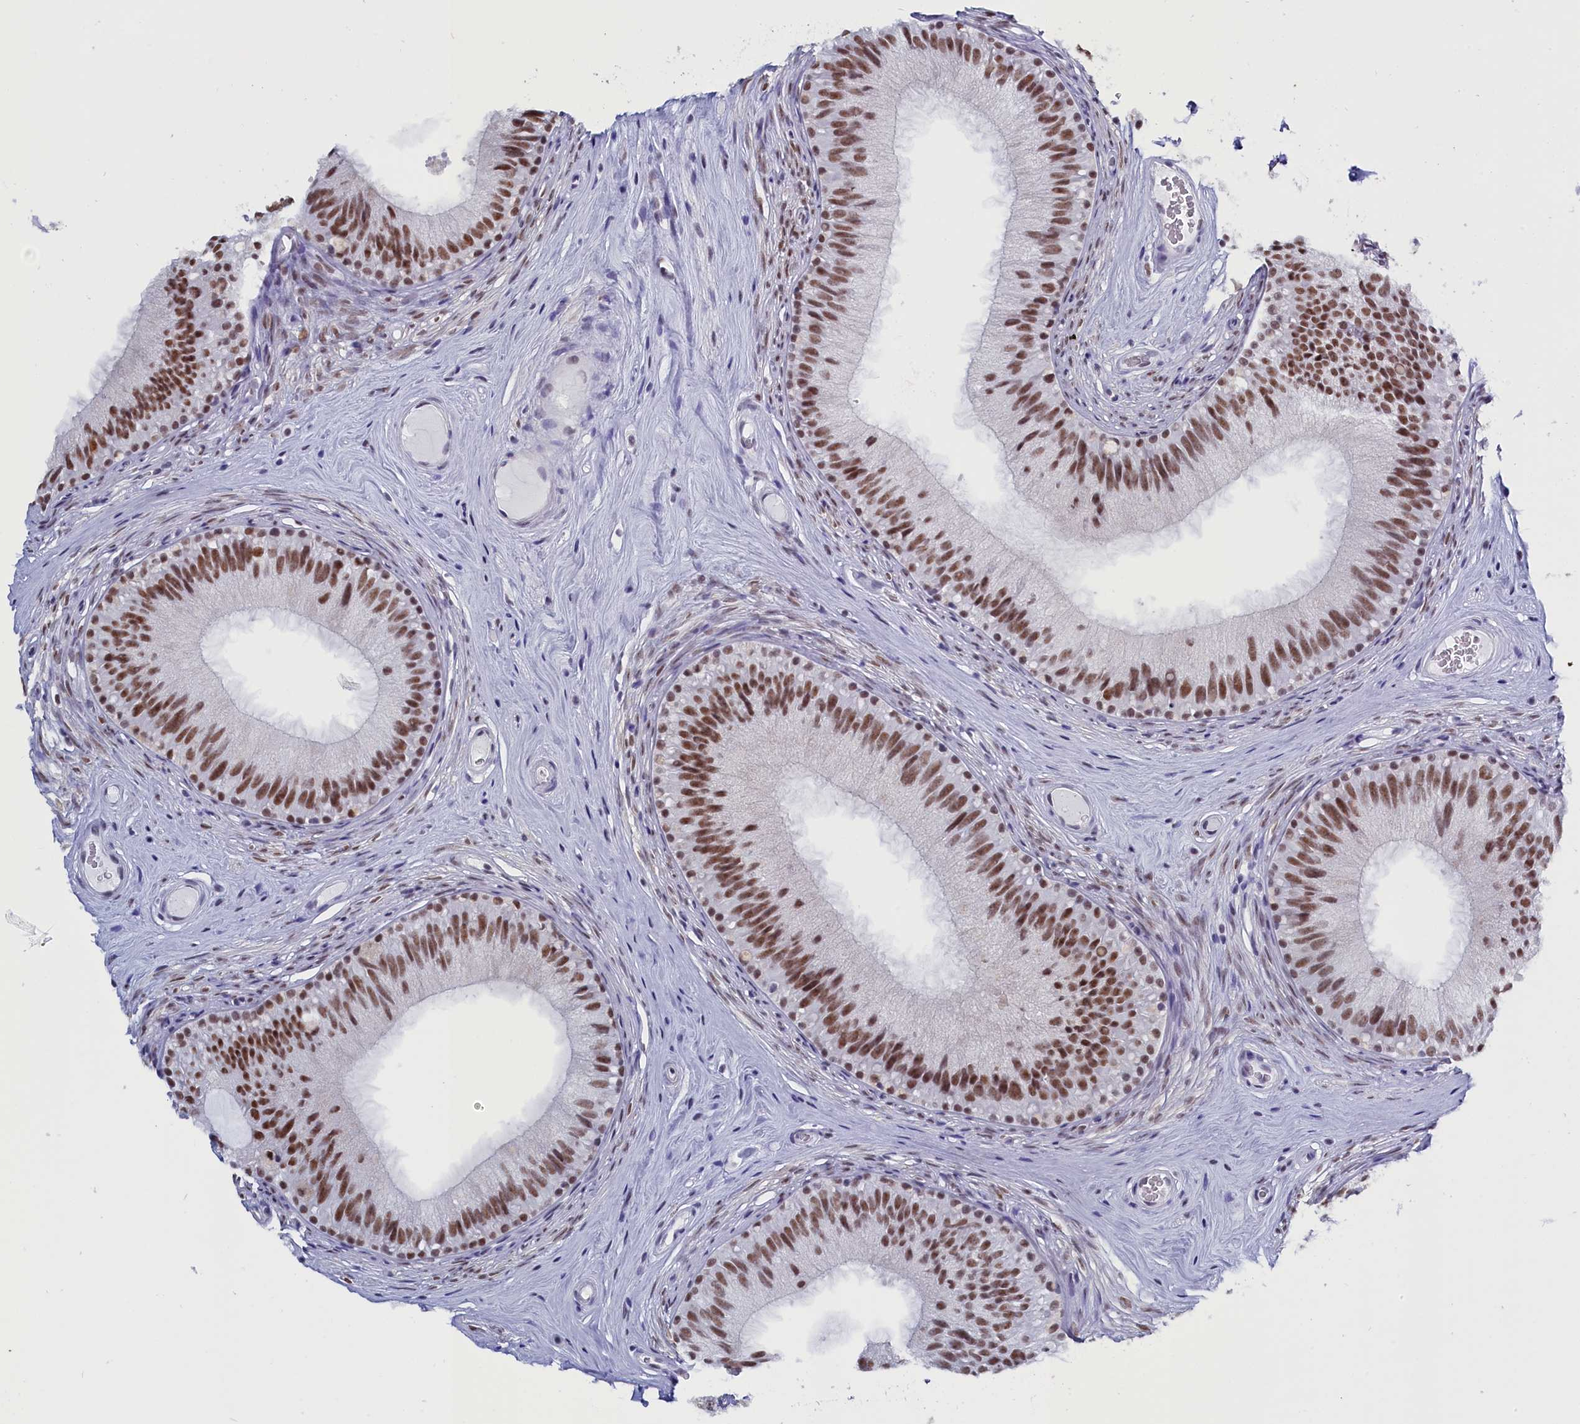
{"staining": {"intensity": "moderate", "quantity": ">75%", "location": "nuclear"}, "tissue": "epididymis", "cell_type": "Glandular cells", "image_type": "normal", "snomed": [{"axis": "morphology", "description": "Normal tissue, NOS"}, {"axis": "topography", "description": "Epididymis"}], "caption": "An image showing moderate nuclear staining in approximately >75% of glandular cells in unremarkable epididymis, as visualized by brown immunohistochemical staining.", "gene": "CD2BP2", "patient": {"sex": "male", "age": 45}}